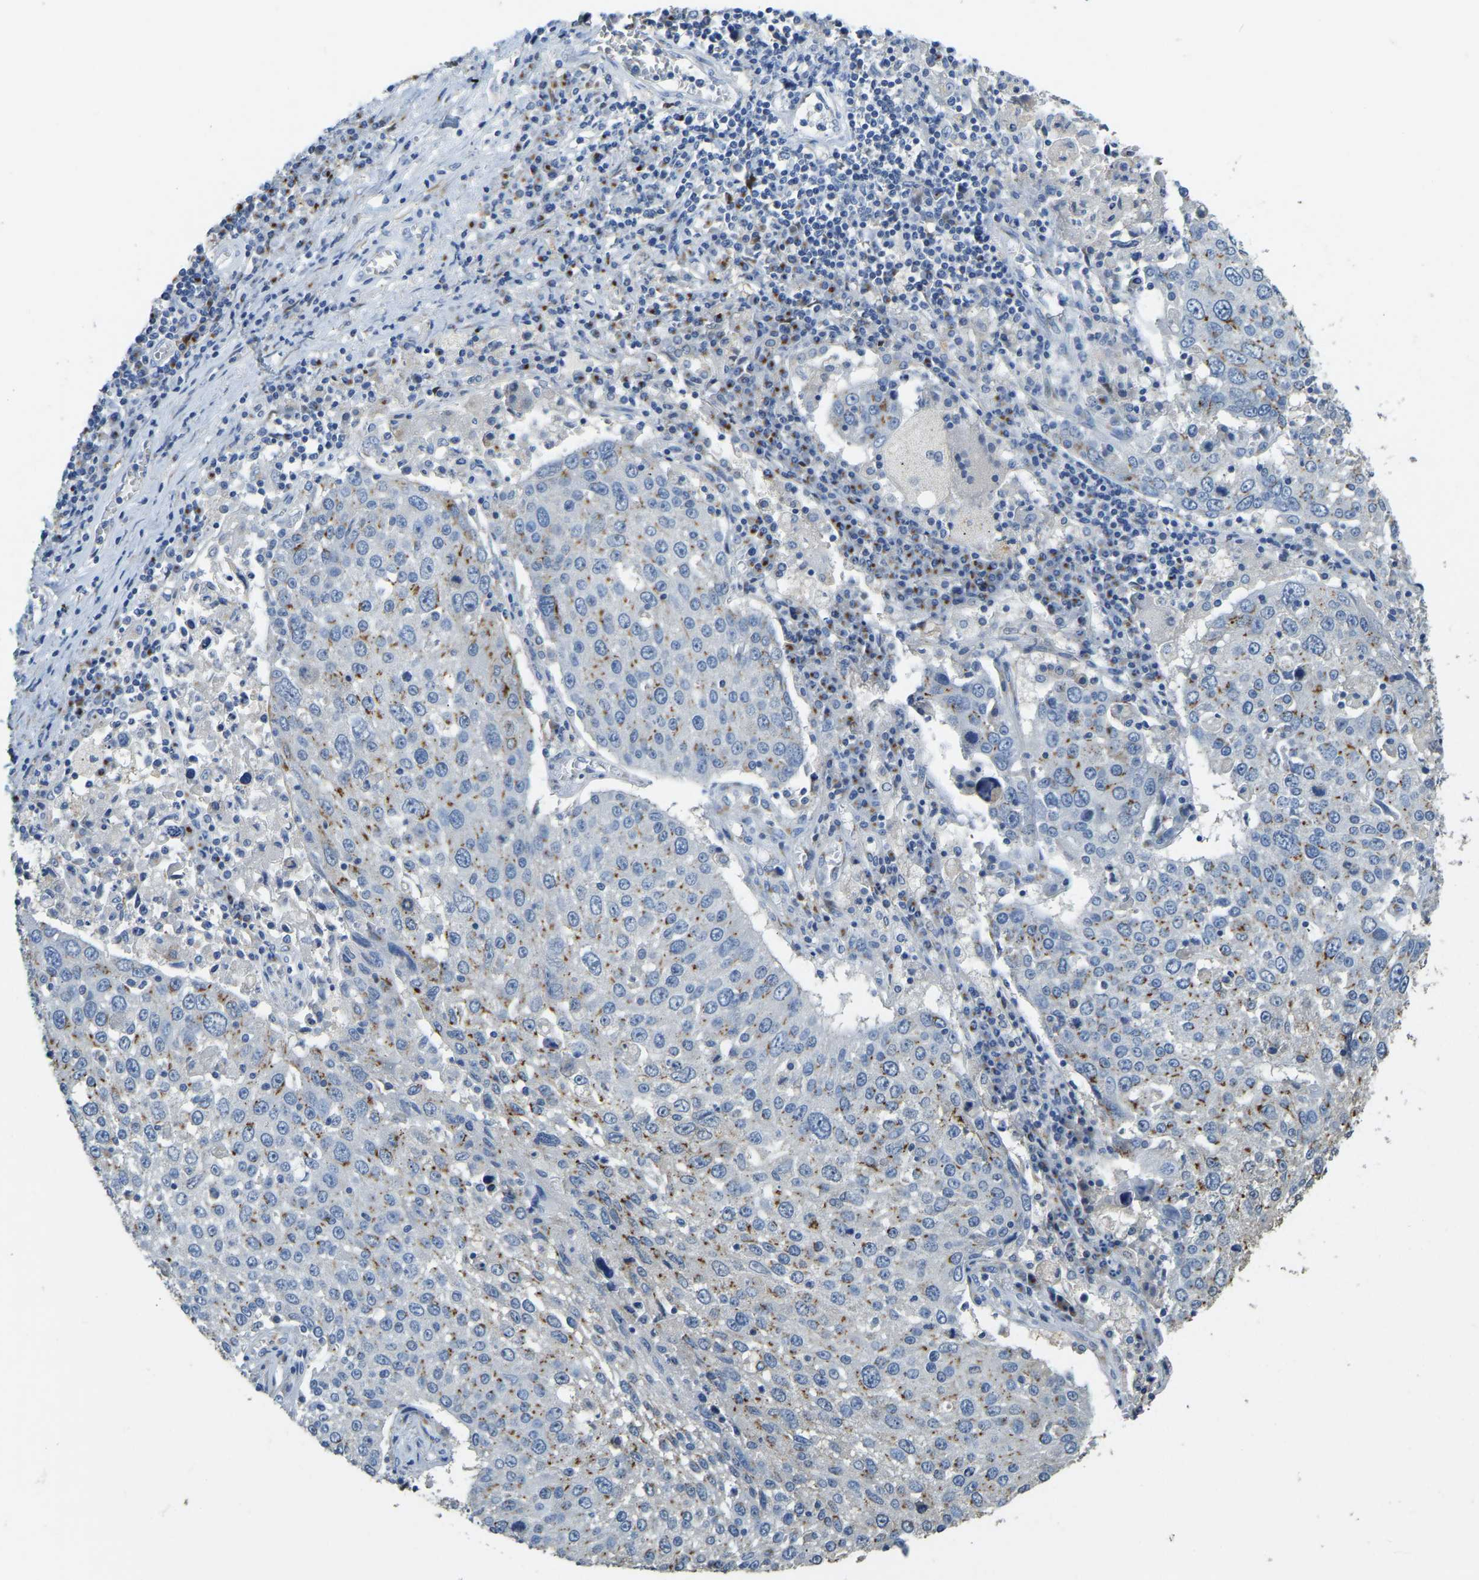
{"staining": {"intensity": "moderate", "quantity": "<25%", "location": "cytoplasmic/membranous"}, "tissue": "lung cancer", "cell_type": "Tumor cells", "image_type": "cancer", "snomed": [{"axis": "morphology", "description": "Squamous cell carcinoma, NOS"}, {"axis": "topography", "description": "Lung"}], "caption": "Protein staining of lung squamous cell carcinoma tissue demonstrates moderate cytoplasmic/membranous expression in about <25% of tumor cells. (brown staining indicates protein expression, while blue staining denotes nuclei).", "gene": "FAM174A", "patient": {"sex": "male", "age": 65}}